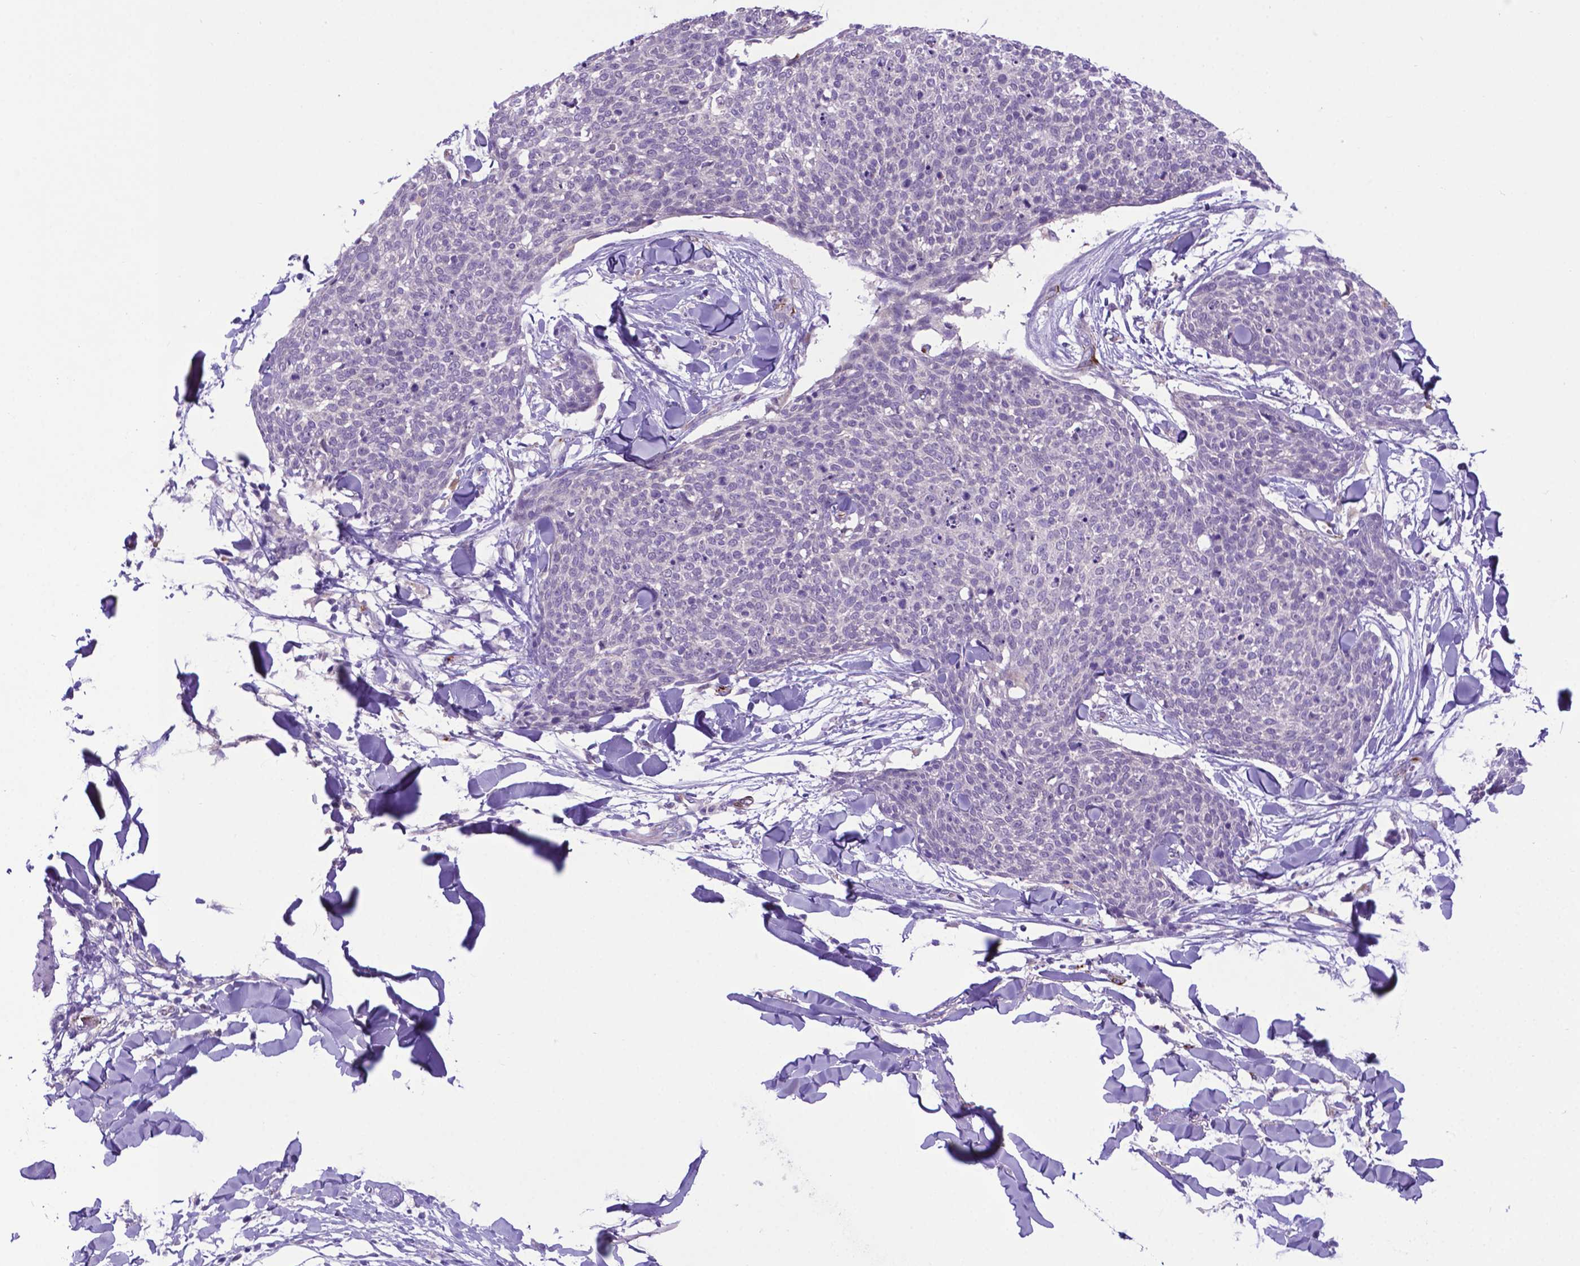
{"staining": {"intensity": "negative", "quantity": "none", "location": "none"}, "tissue": "skin cancer", "cell_type": "Tumor cells", "image_type": "cancer", "snomed": [{"axis": "morphology", "description": "Squamous cell carcinoma, NOS"}, {"axis": "topography", "description": "Skin"}, {"axis": "topography", "description": "Vulva"}], "caption": "Immunohistochemistry histopathology image of human skin squamous cell carcinoma stained for a protein (brown), which shows no expression in tumor cells. The staining is performed using DAB (3,3'-diaminobenzidine) brown chromogen with nuclei counter-stained in using hematoxylin.", "gene": "LZTR1", "patient": {"sex": "female", "age": 75}}